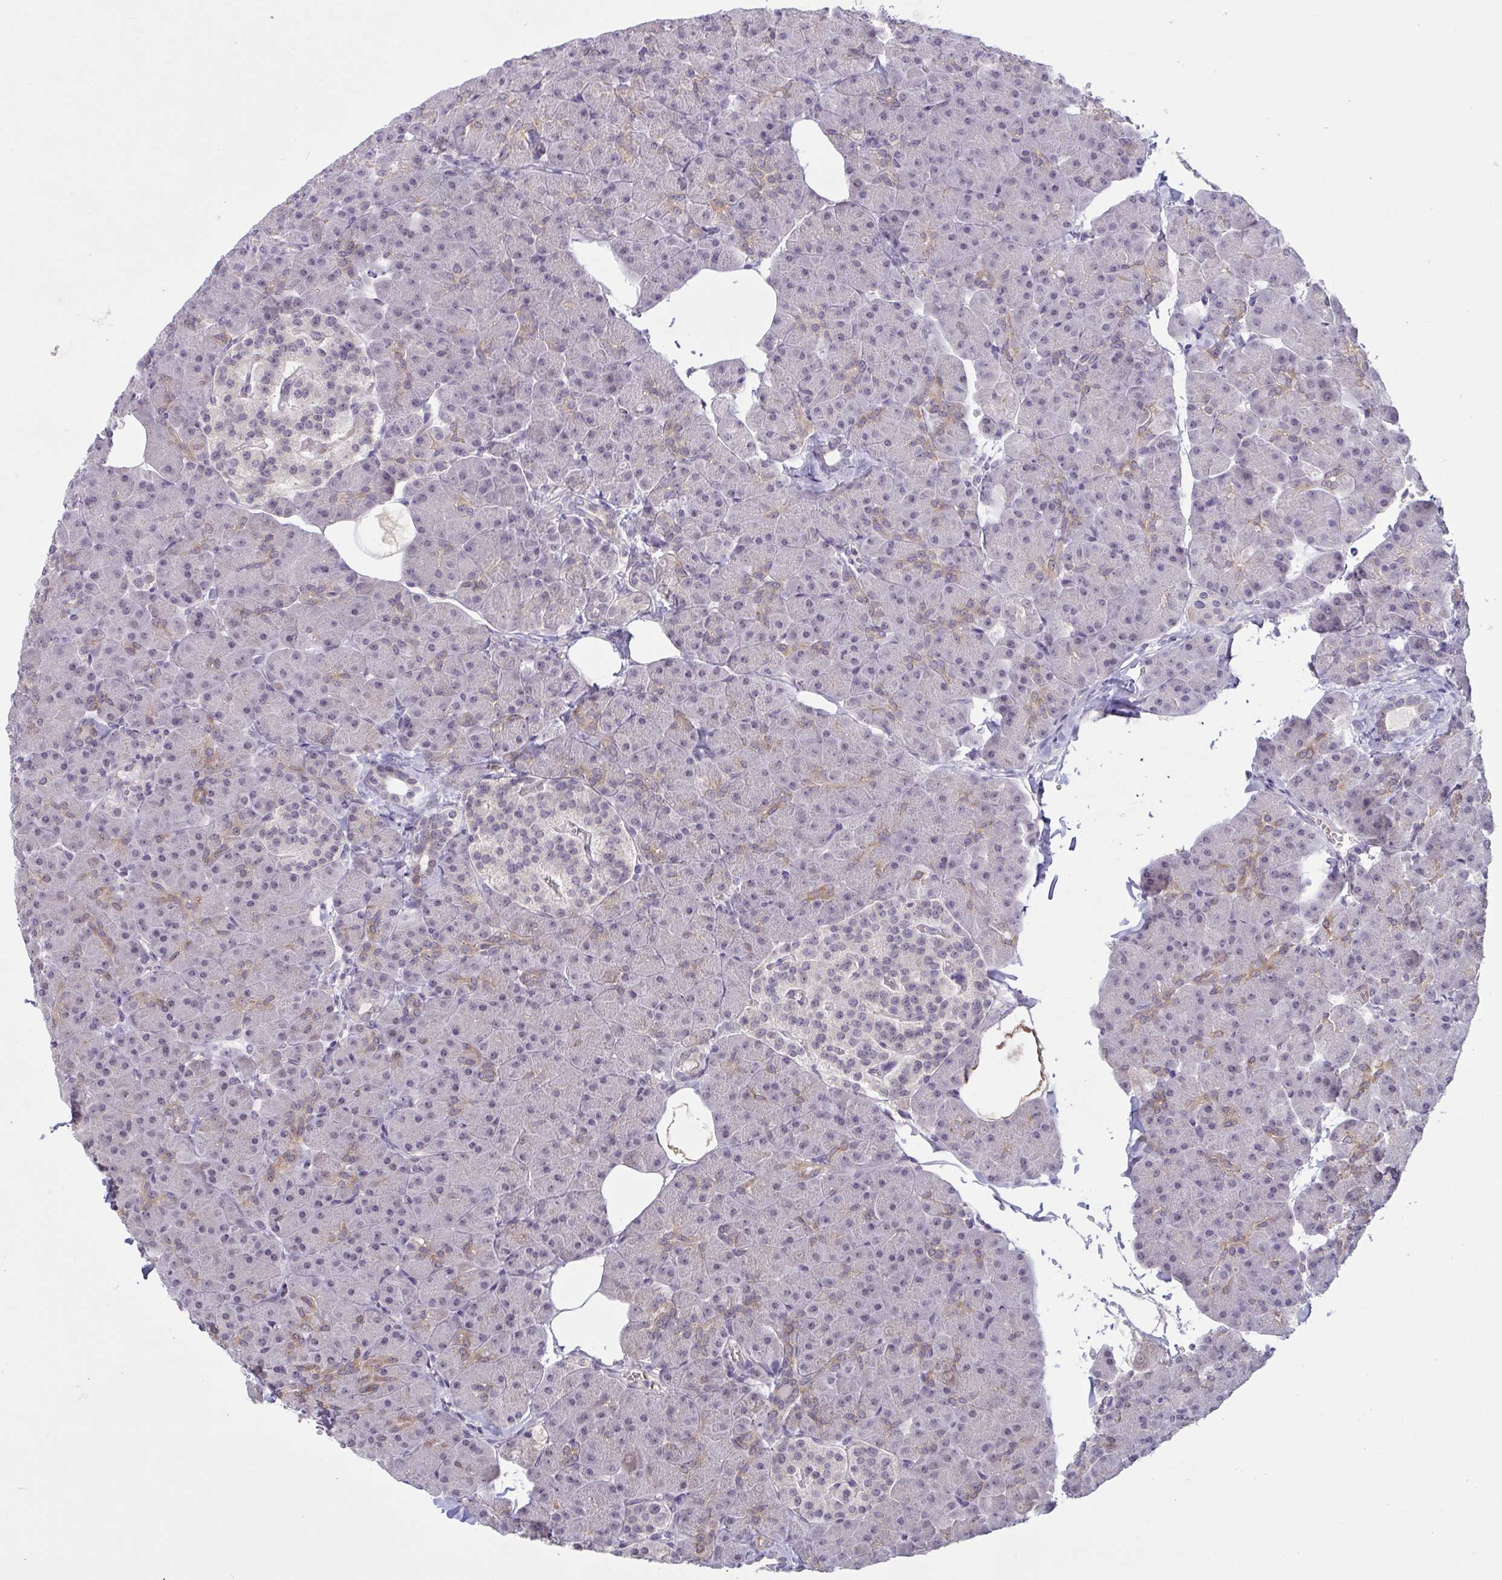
{"staining": {"intensity": "moderate", "quantity": "<25%", "location": "cytoplasmic/membranous"}, "tissue": "pancreas", "cell_type": "Exocrine glandular cells", "image_type": "normal", "snomed": [{"axis": "morphology", "description": "Normal tissue, NOS"}, {"axis": "topography", "description": "Pancreas"}], "caption": "A high-resolution image shows immunohistochemistry staining of unremarkable pancreas, which displays moderate cytoplasmic/membranous expression in about <25% of exocrine glandular cells.", "gene": "ZNF784", "patient": {"sex": "male", "age": 35}}